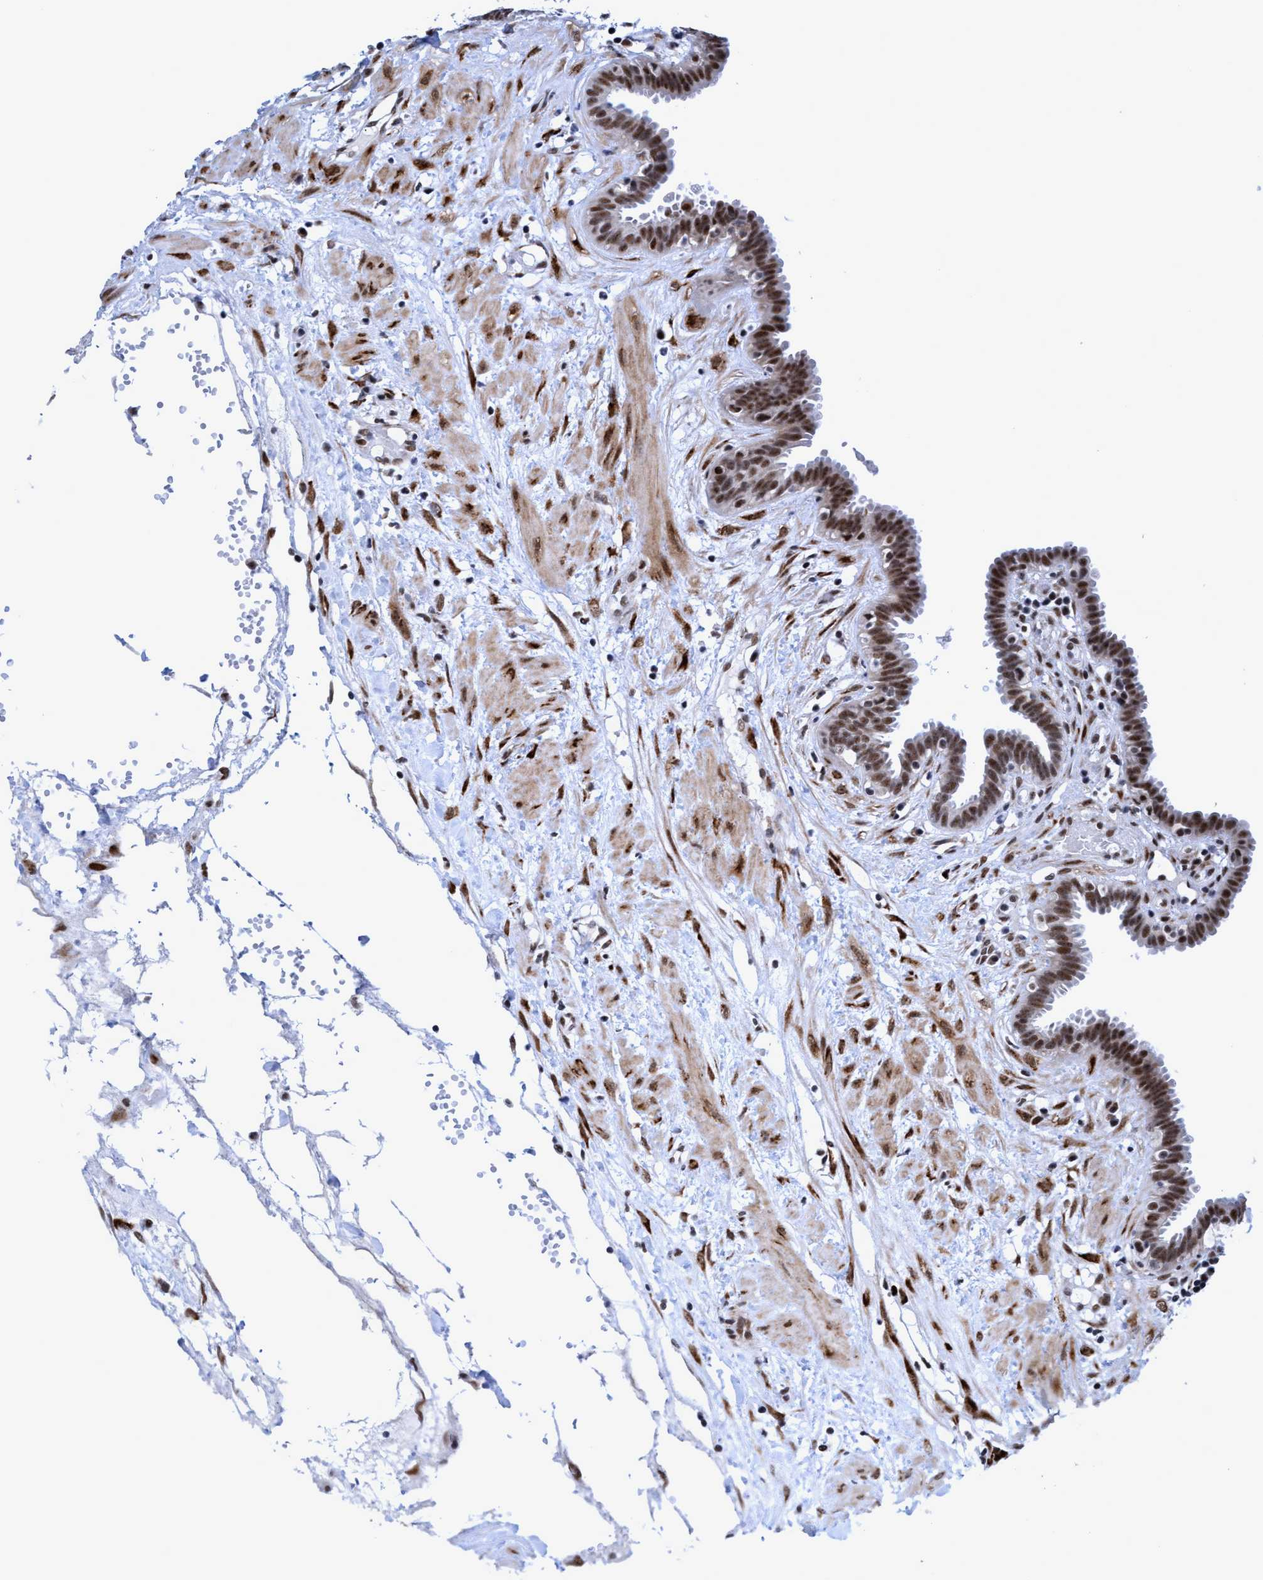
{"staining": {"intensity": "moderate", "quantity": ">75%", "location": "nuclear"}, "tissue": "fallopian tube", "cell_type": "Glandular cells", "image_type": "normal", "snomed": [{"axis": "morphology", "description": "Normal tissue, NOS"}, {"axis": "topography", "description": "Fallopian tube"}, {"axis": "topography", "description": "Placenta"}], "caption": "Immunohistochemistry micrograph of normal human fallopian tube stained for a protein (brown), which displays medium levels of moderate nuclear positivity in about >75% of glandular cells.", "gene": "GLT6D1", "patient": {"sex": "female", "age": 32}}